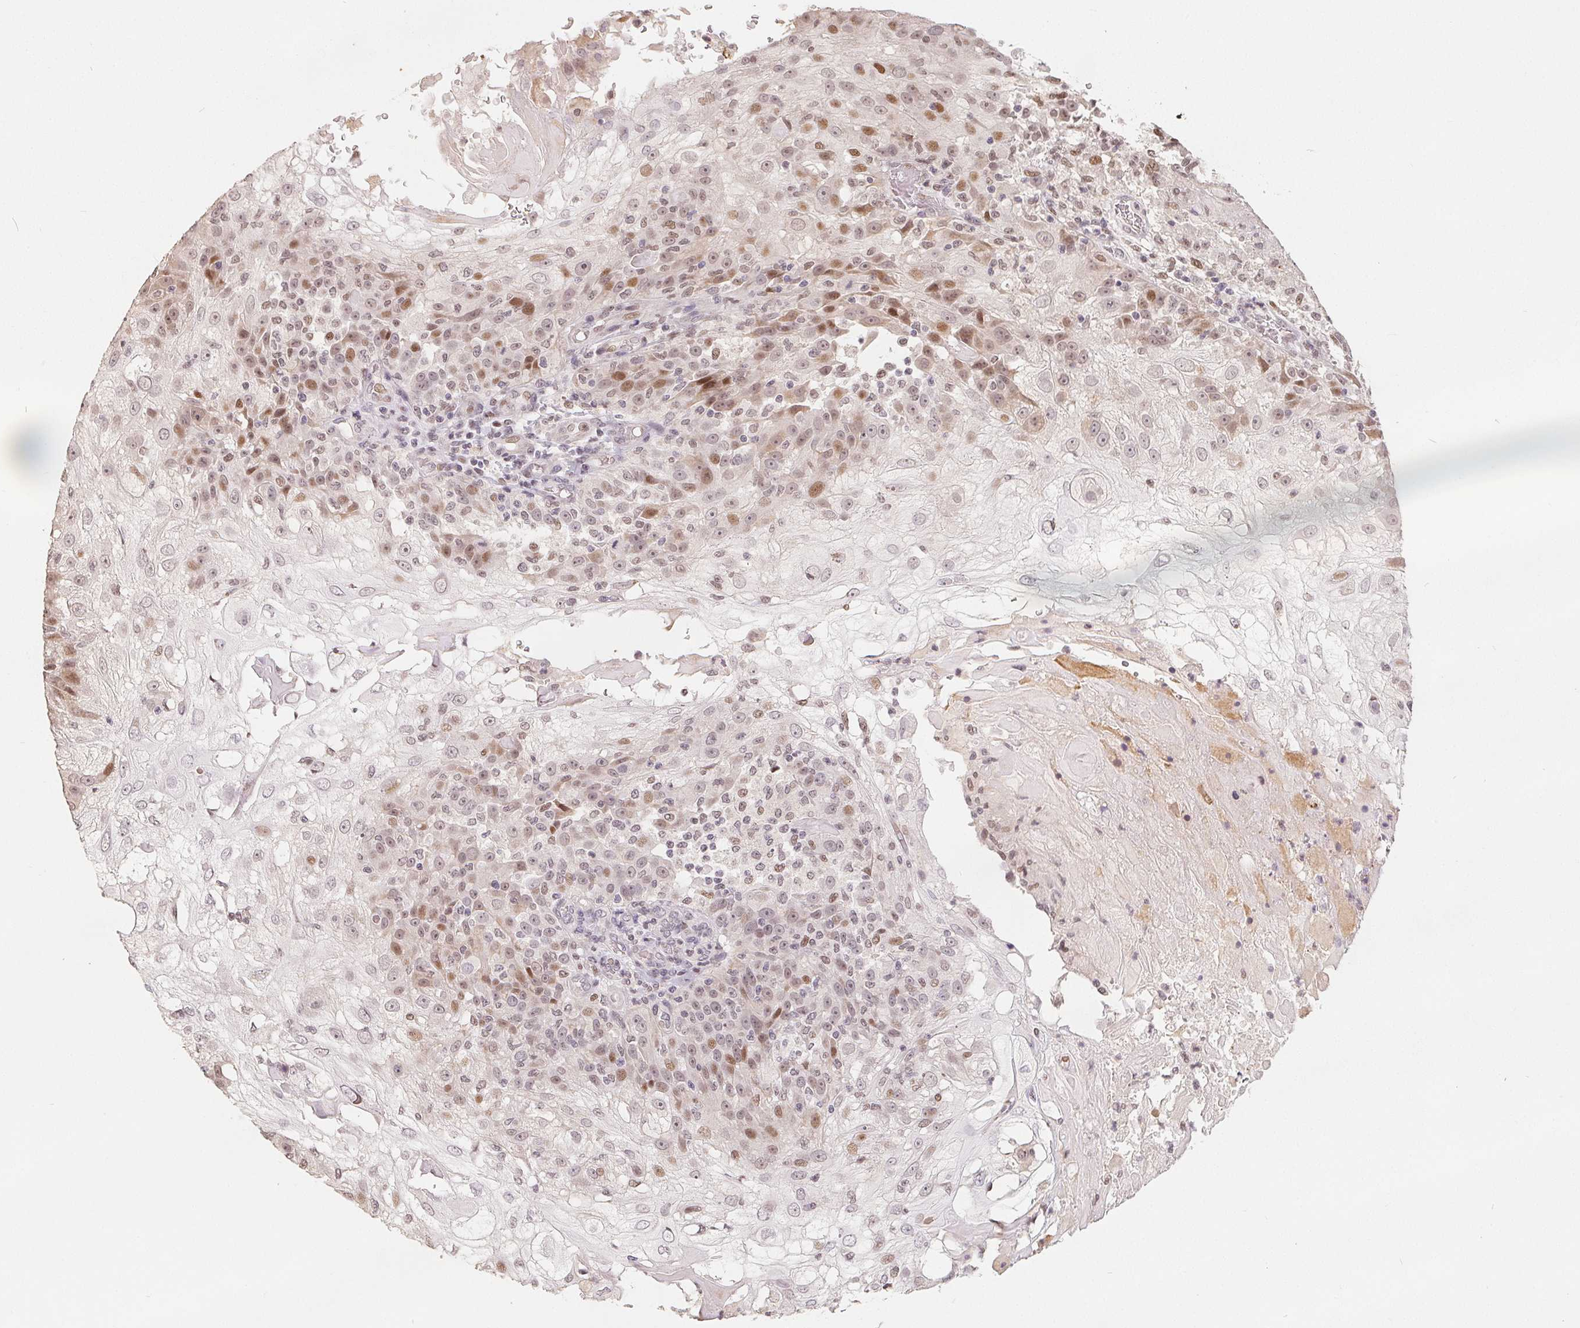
{"staining": {"intensity": "moderate", "quantity": "<25%", "location": "nuclear"}, "tissue": "skin cancer", "cell_type": "Tumor cells", "image_type": "cancer", "snomed": [{"axis": "morphology", "description": "Normal tissue, NOS"}, {"axis": "morphology", "description": "Squamous cell carcinoma, NOS"}, {"axis": "topography", "description": "Skin"}], "caption": "Skin cancer (squamous cell carcinoma) stained with a brown dye shows moderate nuclear positive staining in approximately <25% of tumor cells.", "gene": "CCDC138", "patient": {"sex": "female", "age": 83}}